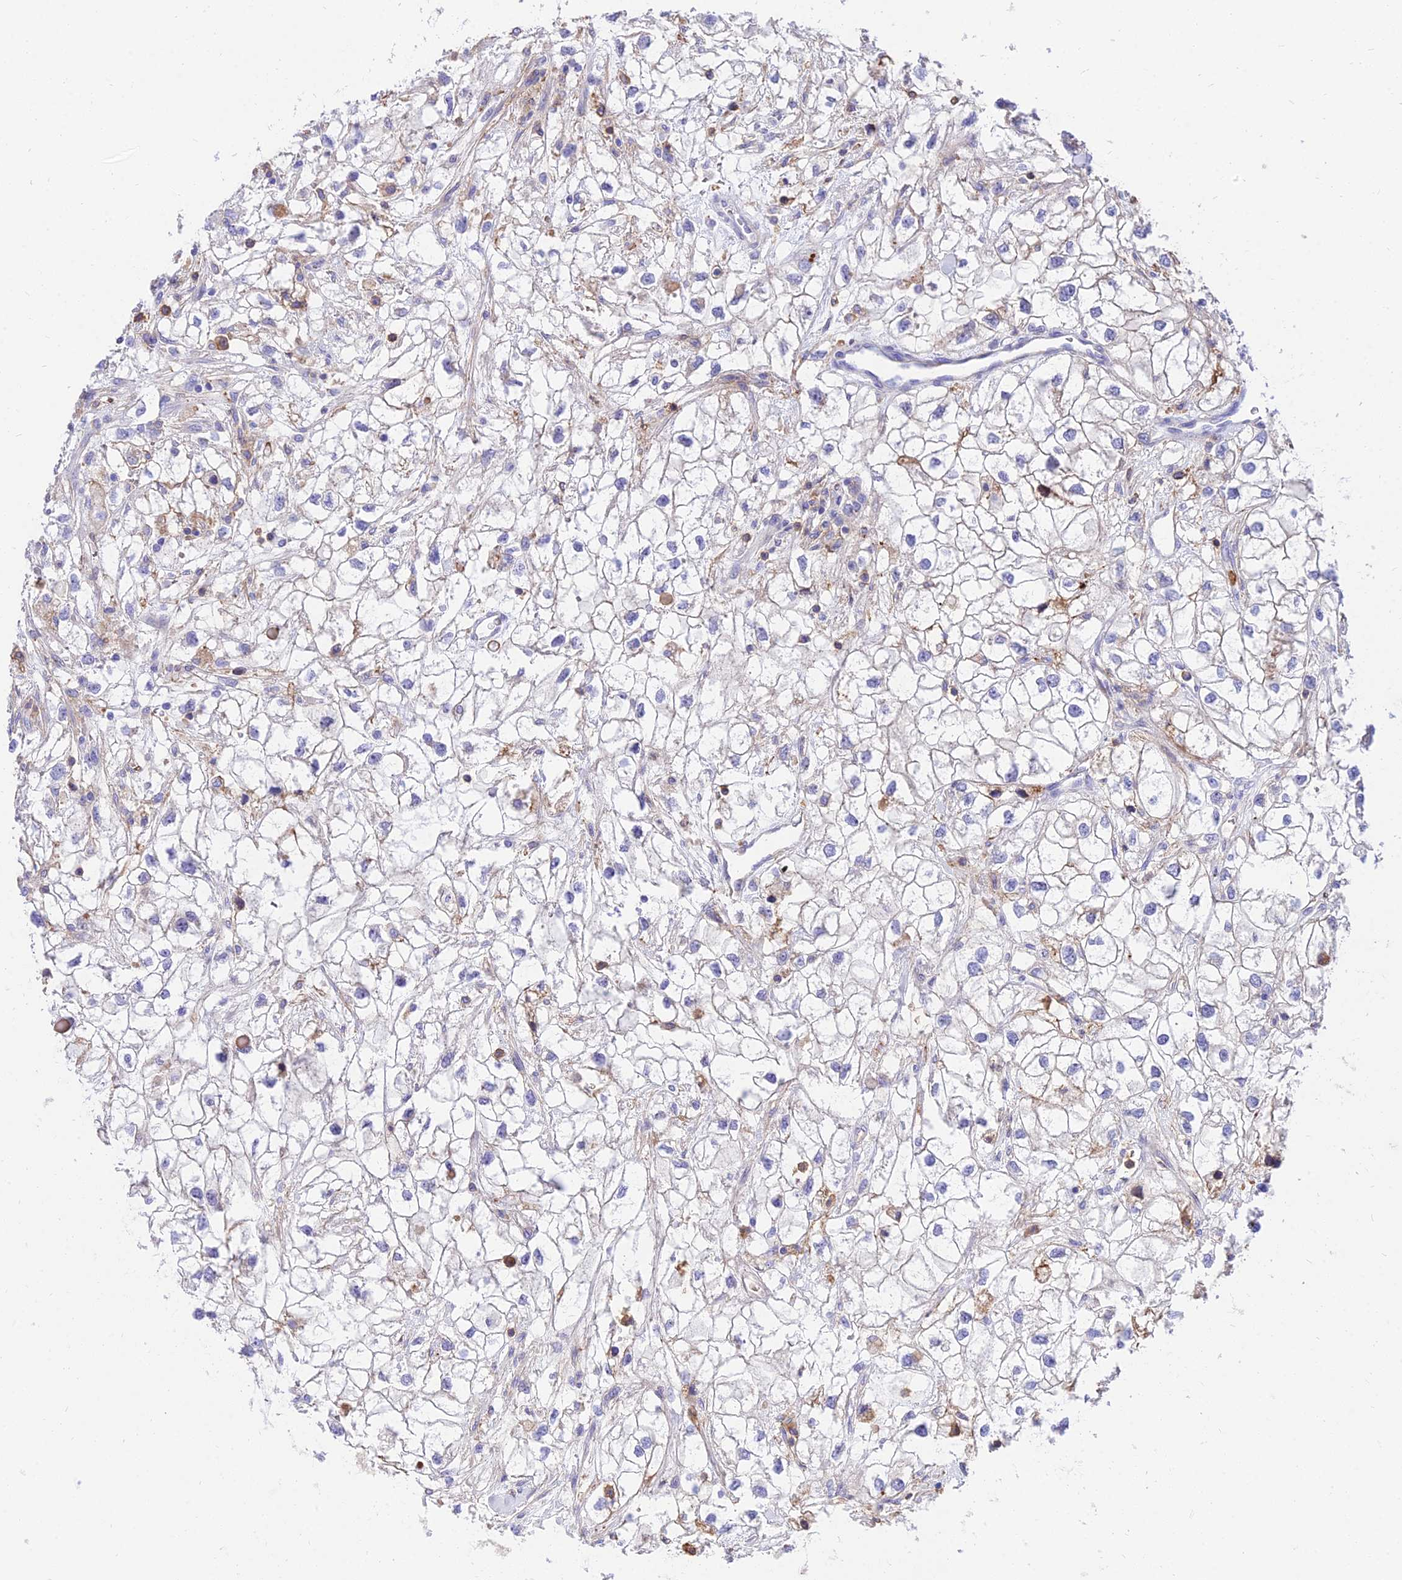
{"staining": {"intensity": "negative", "quantity": "none", "location": "none"}, "tissue": "renal cancer", "cell_type": "Tumor cells", "image_type": "cancer", "snomed": [{"axis": "morphology", "description": "Adenocarcinoma, NOS"}, {"axis": "topography", "description": "Kidney"}], "caption": "The image shows no staining of tumor cells in renal cancer.", "gene": "SREK1IP1", "patient": {"sex": "male", "age": 59}}